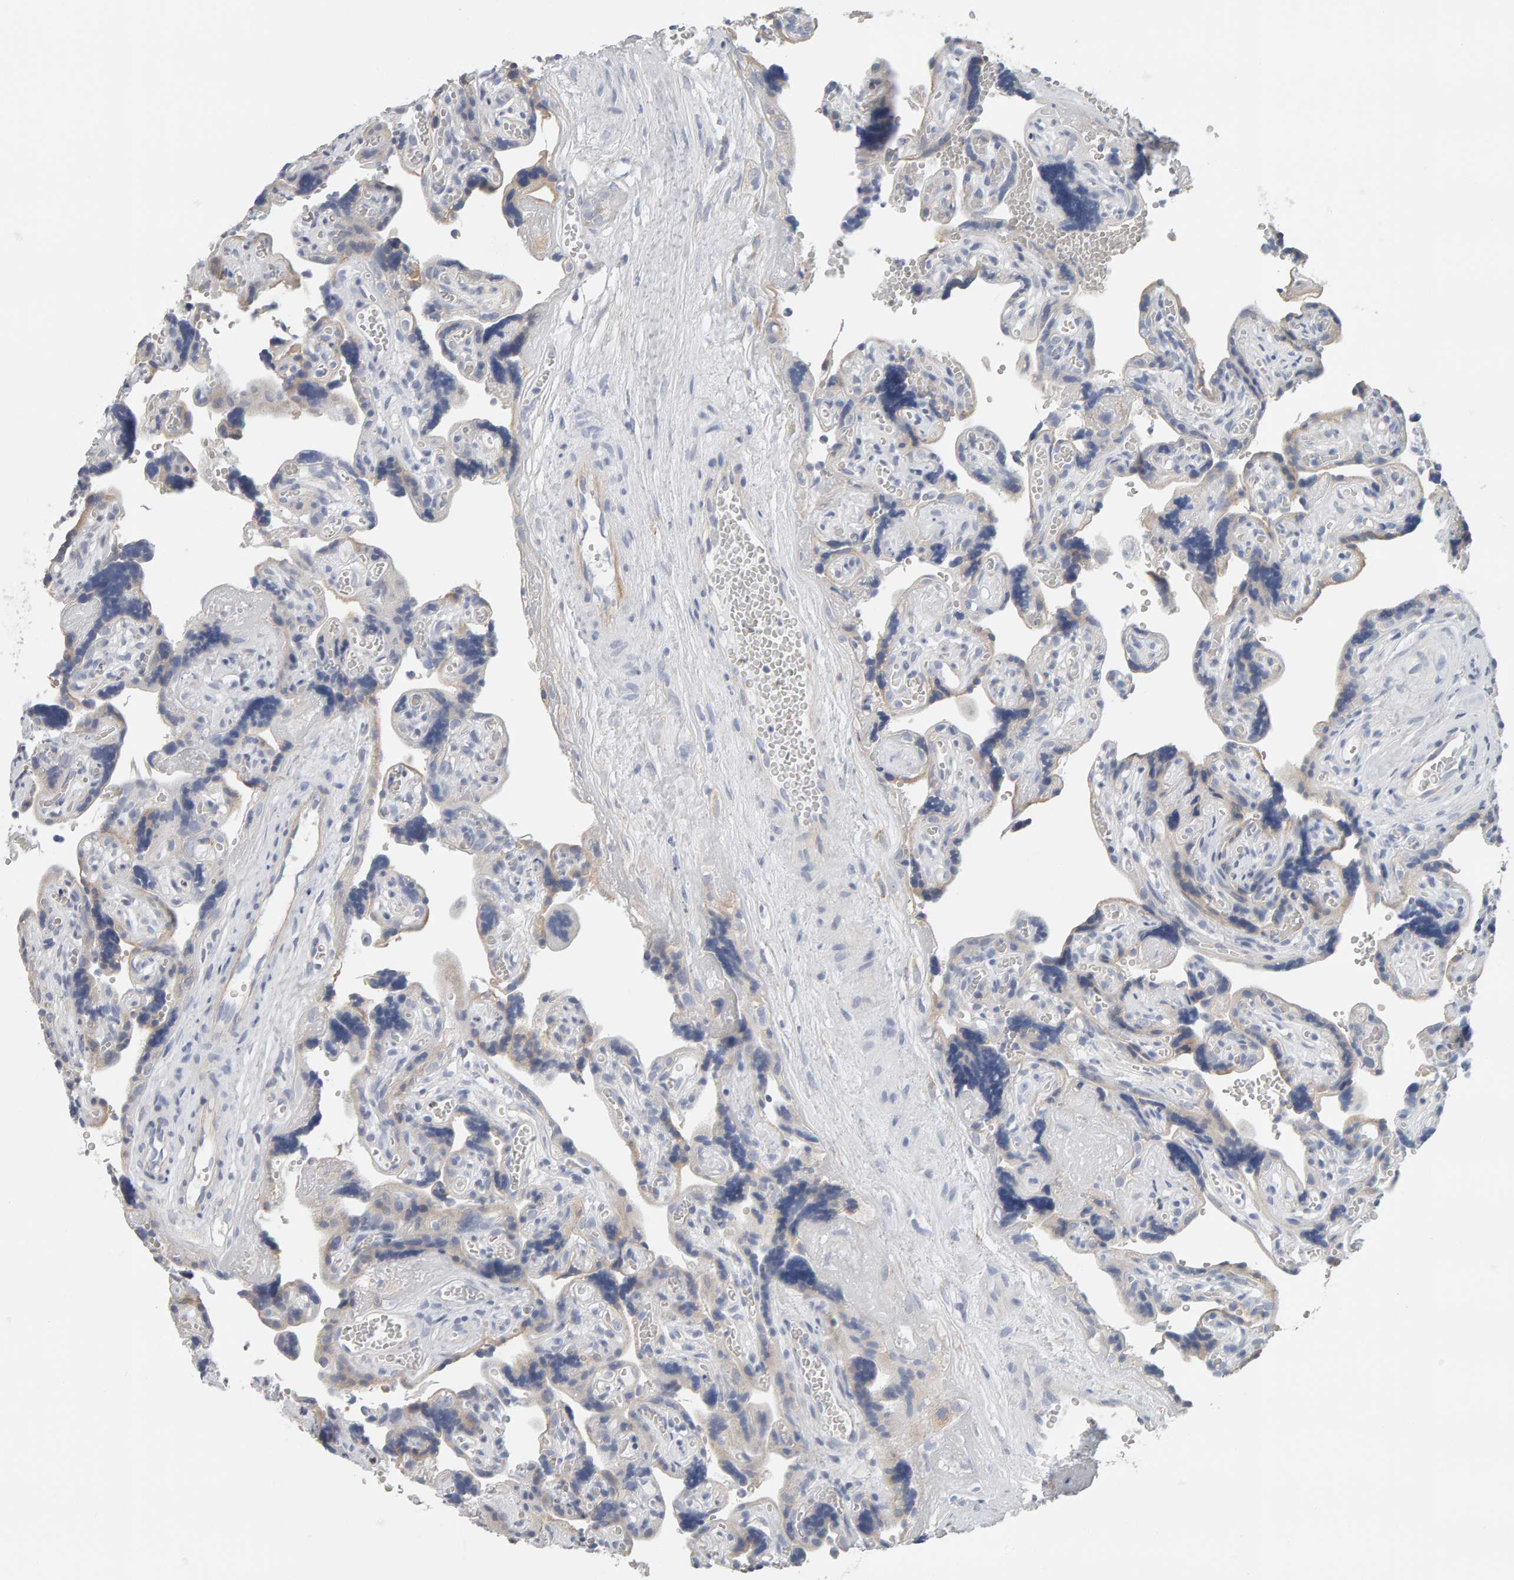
{"staining": {"intensity": "negative", "quantity": "none", "location": "none"}, "tissue": "placenta", "cell_type": "Decidual cells", "image_type": "normal", "snomed": [{"axis": "morphology", "description": "Normal tissue, NOS"}, {"axis": "topography", "description": "Placenta"}], "caption": "IHC micrograph of unremarkable placenta stained for a protein (brown), which reveals no positivity in decidual cells.", "gene": "ADHFE1", "patient": {"sex": "female", "age": 30}}